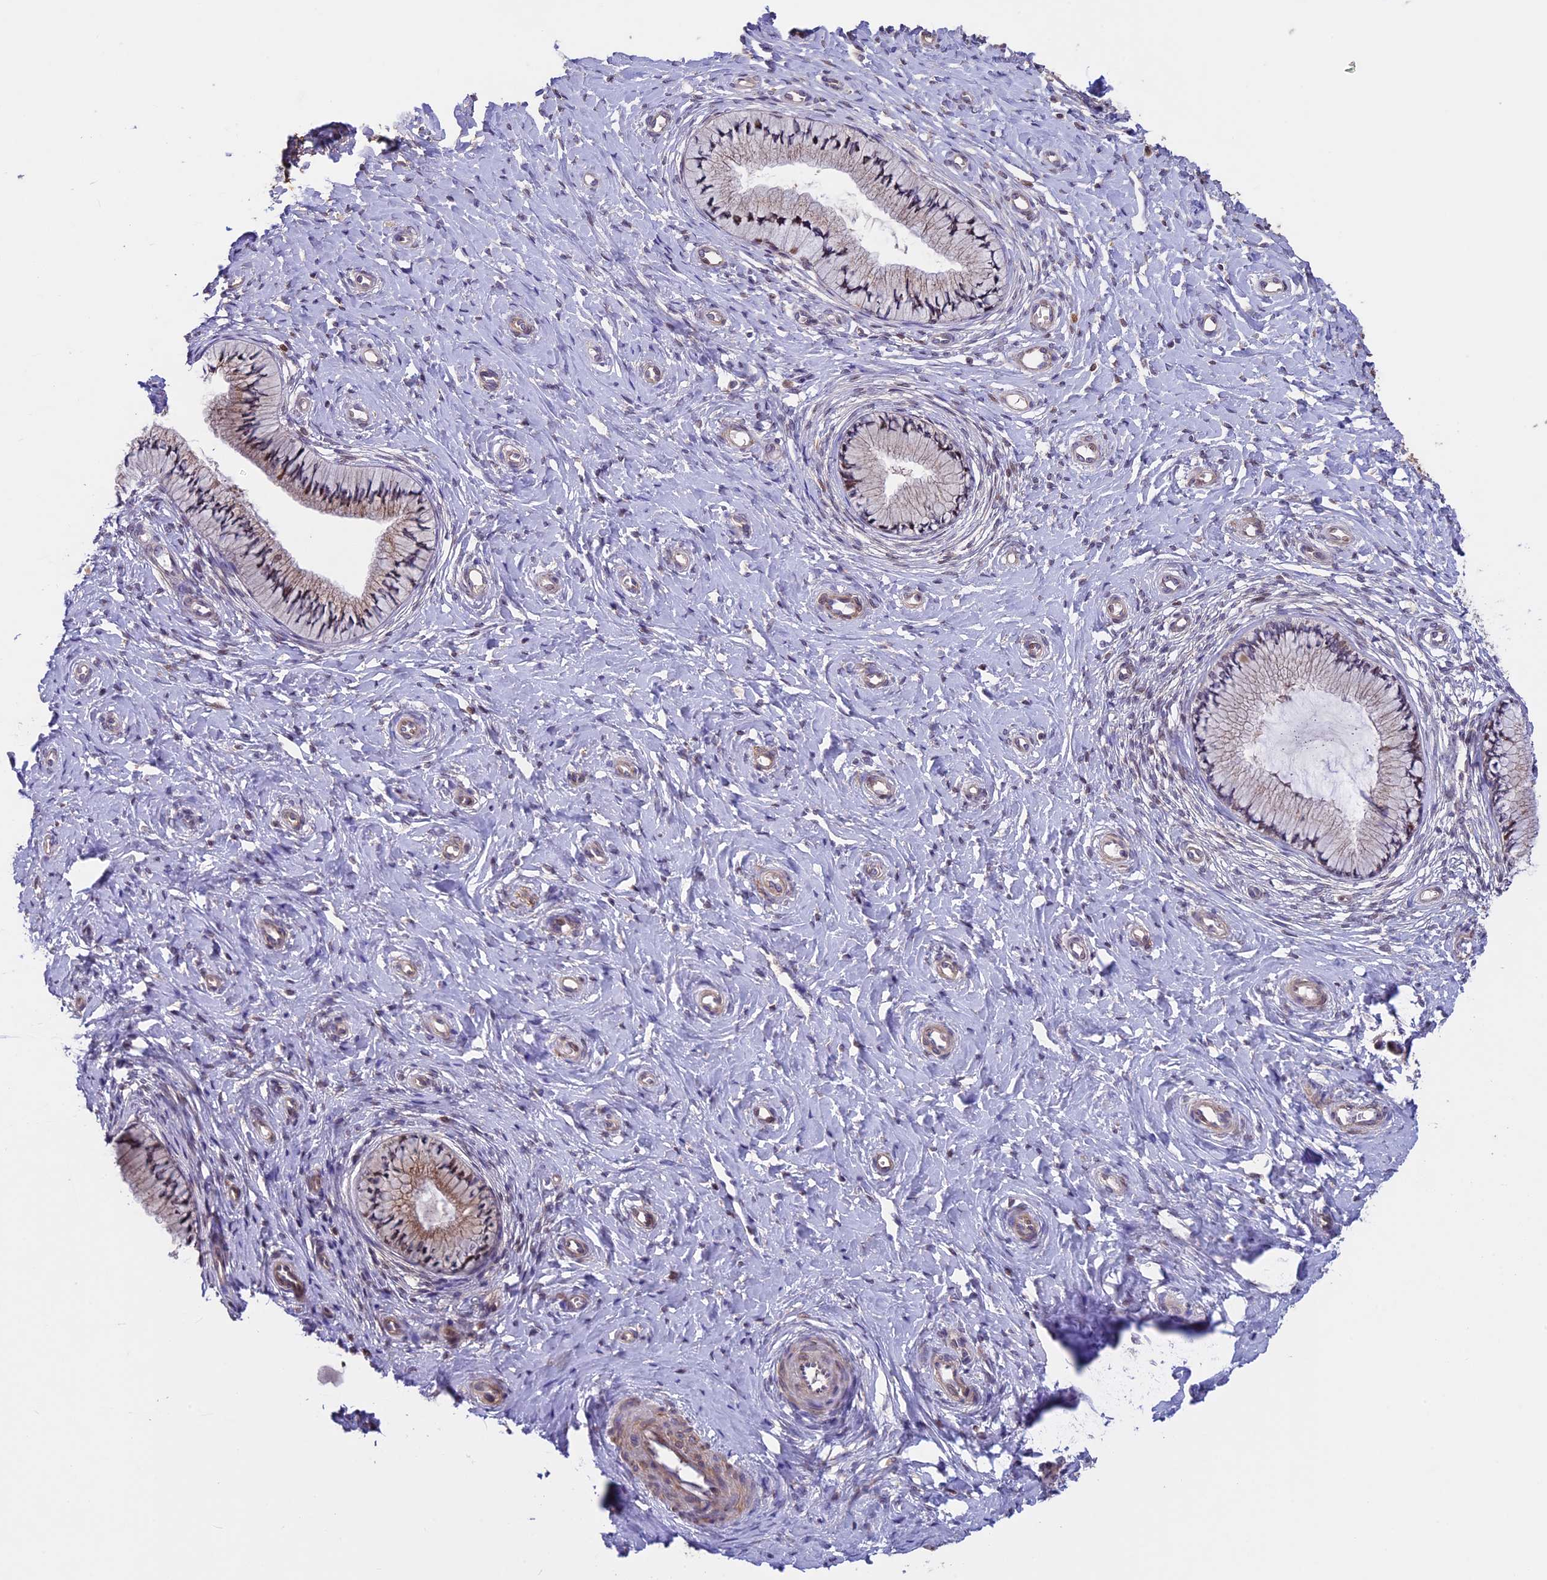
{"staining": {"intensity": "moderate", "quantity": "<25%", "location": "cytoplasmic/membranous,nuclear"}, "tissue": "cervix", "cell_type": "Glandular cells", "image_type": "normal", "snomed": [{"axis": "morphology", "description": "Normal tissue, NOS"}, {"axis": "topography", "description": "Cervix"}], "caption": "A low amount of moderate cytoplasmic/membranous,nuclear staining is present in approximately <25% of glandular cells in benign cervix.", "gene": "MAN2C1", "patient": {"sex": "female", "age": 36}}